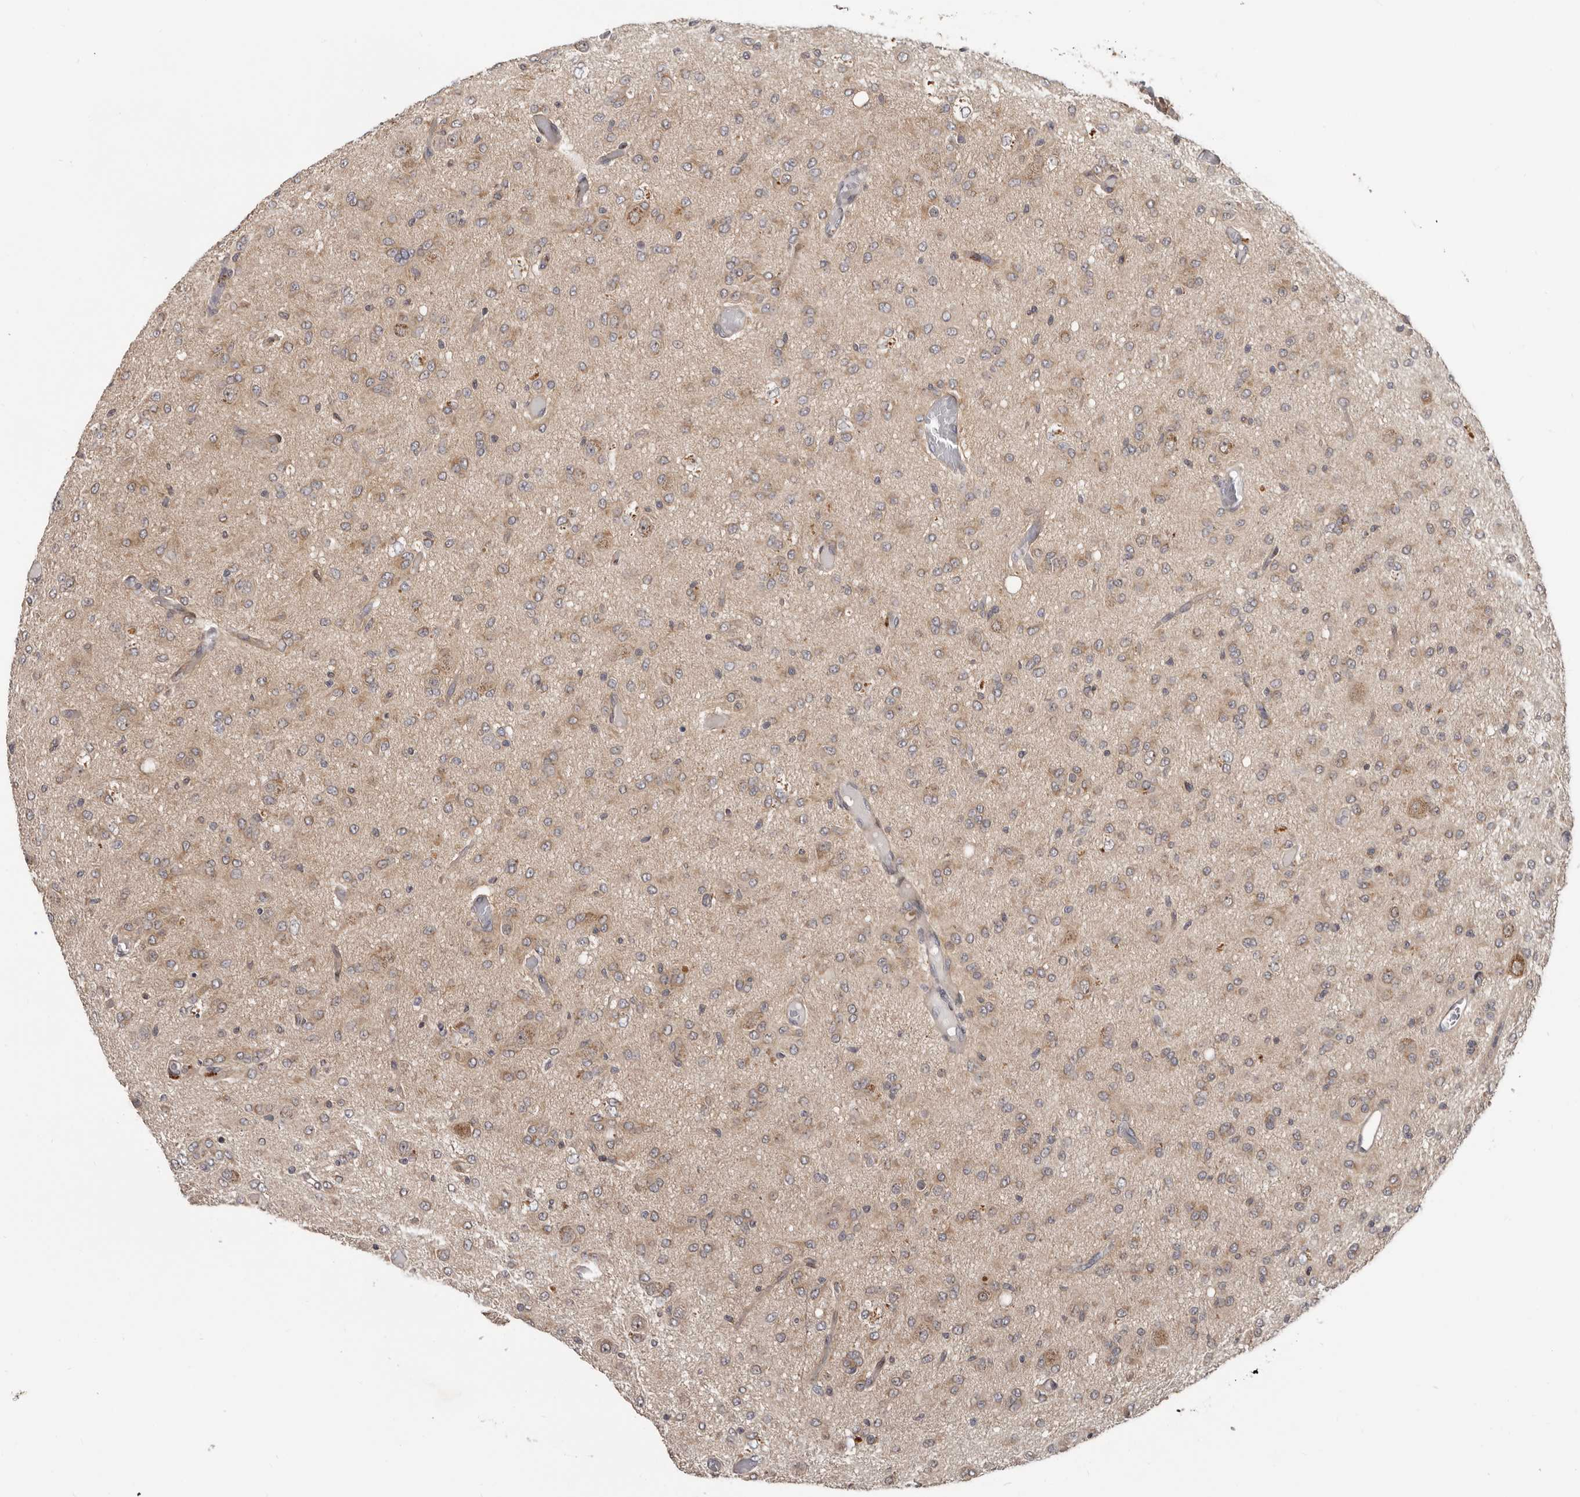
{"staining": {"intensity": "weak", "quantity": ">75%", "location": "cytoplasmic/membranous"}, "tissue": "glioma", "cell_type": "Tumor cells", "image_type": "cancer", "snomed": [{"axis": "morphology", "description": "Glioma, malignant, High grade"}, {"axis": "topography", "description": "Brain"}], "caption": "Protein staining of glioma tissue reveals weak cytoplasmic/membranous expression in approximately >75% of tumor cells.", "gene": "BAD", "patient": {"sex": "female", "age": 59}}